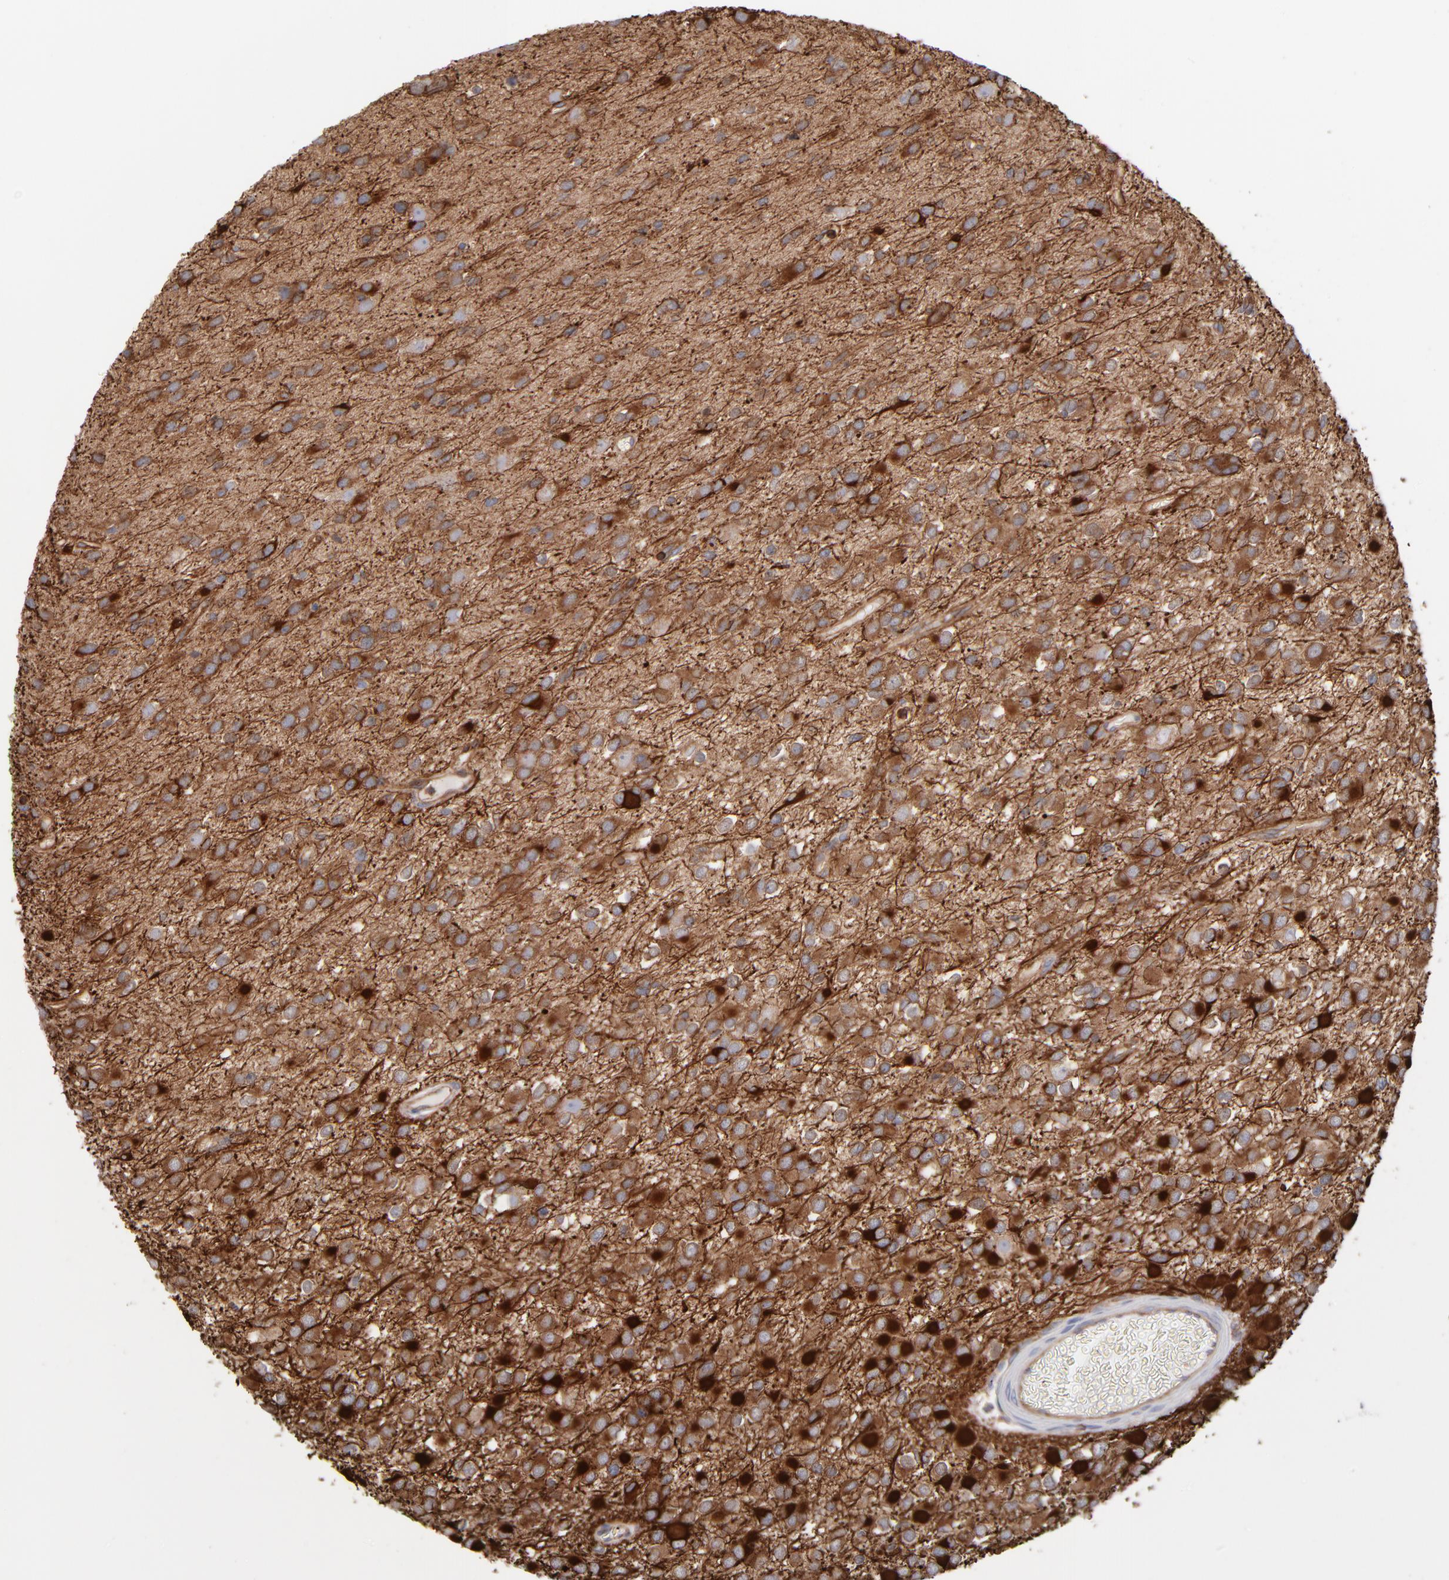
{"staining": {"intensity": "negative", "quantity": "none", "location": "none"}, "tissue": "glioma", "cell_type": "Tumor cells", "image_type": "cancer", "snomed": [{"axis": "morphology", "description": "Glioma, malignant, Low grade"}, {"axis": "topography", "description": "Brain"}], "caption": "Immunohistochemical staining of human glioma displays no significant staining in tumor cells. (Immunohistochemistry (ihc), brightfield microscopy, high magnification).", "gene": "PXN", "patient": {"sex": "male", "age": 42}}